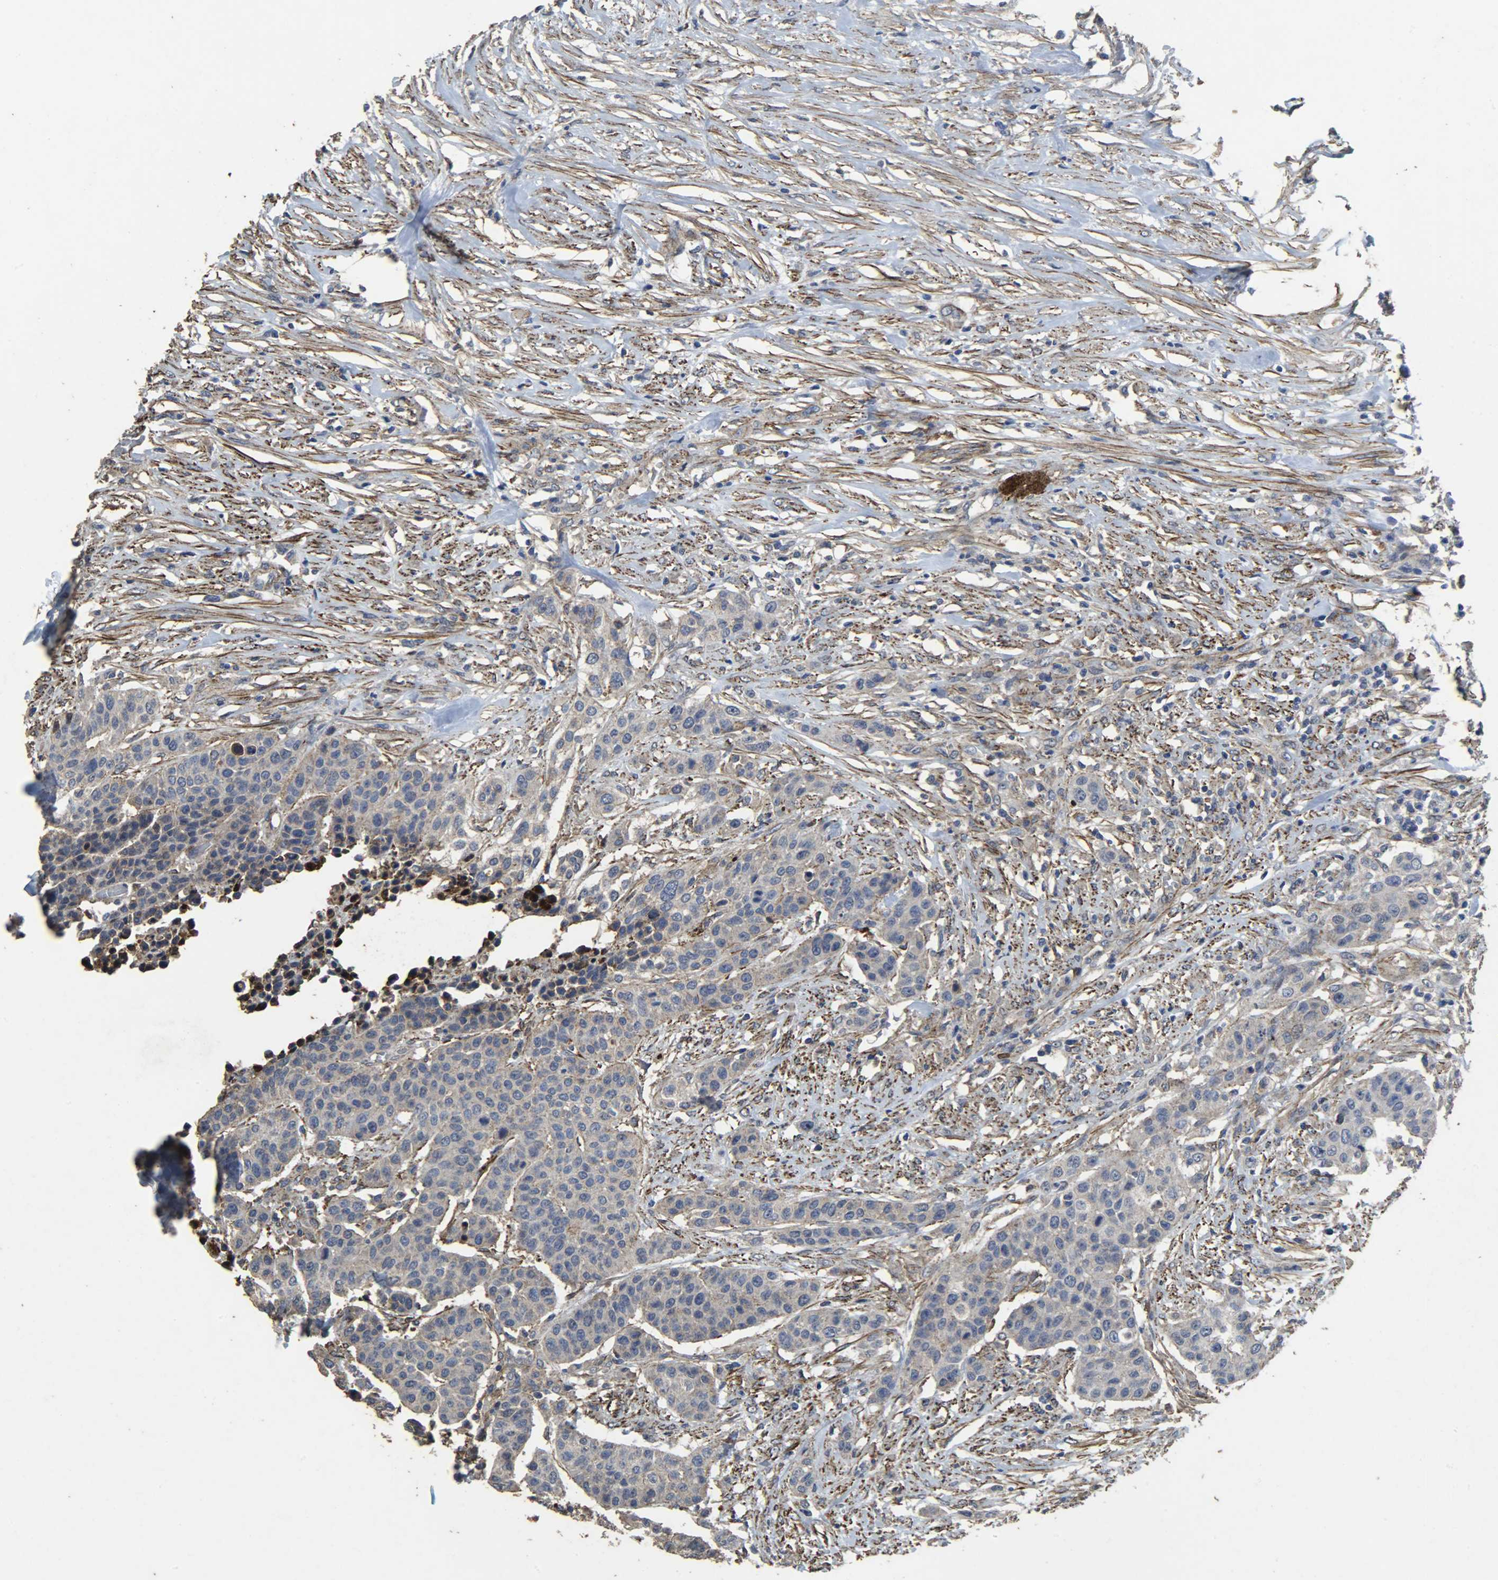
{"staining": {"intensity": "negative", "quantity": "none", "location": "none"}, "tissue": "urothelial cancer", "cell_type": "Tumor cells", "image_type": "cancer", "snomed": [{"axis": "morphology", "description": "Urothelial carcinoma, High grade"}, {"axis": "topography", "description": "Urinary bladder"}], "caption": "Human urothelial carcinoma (high-grade) stained for a protein using immunohistochemistry (IHC) reveals no expression in tumor cells.", "gene": "TPM4", "patient": {"sex": "male", "age": 74}}